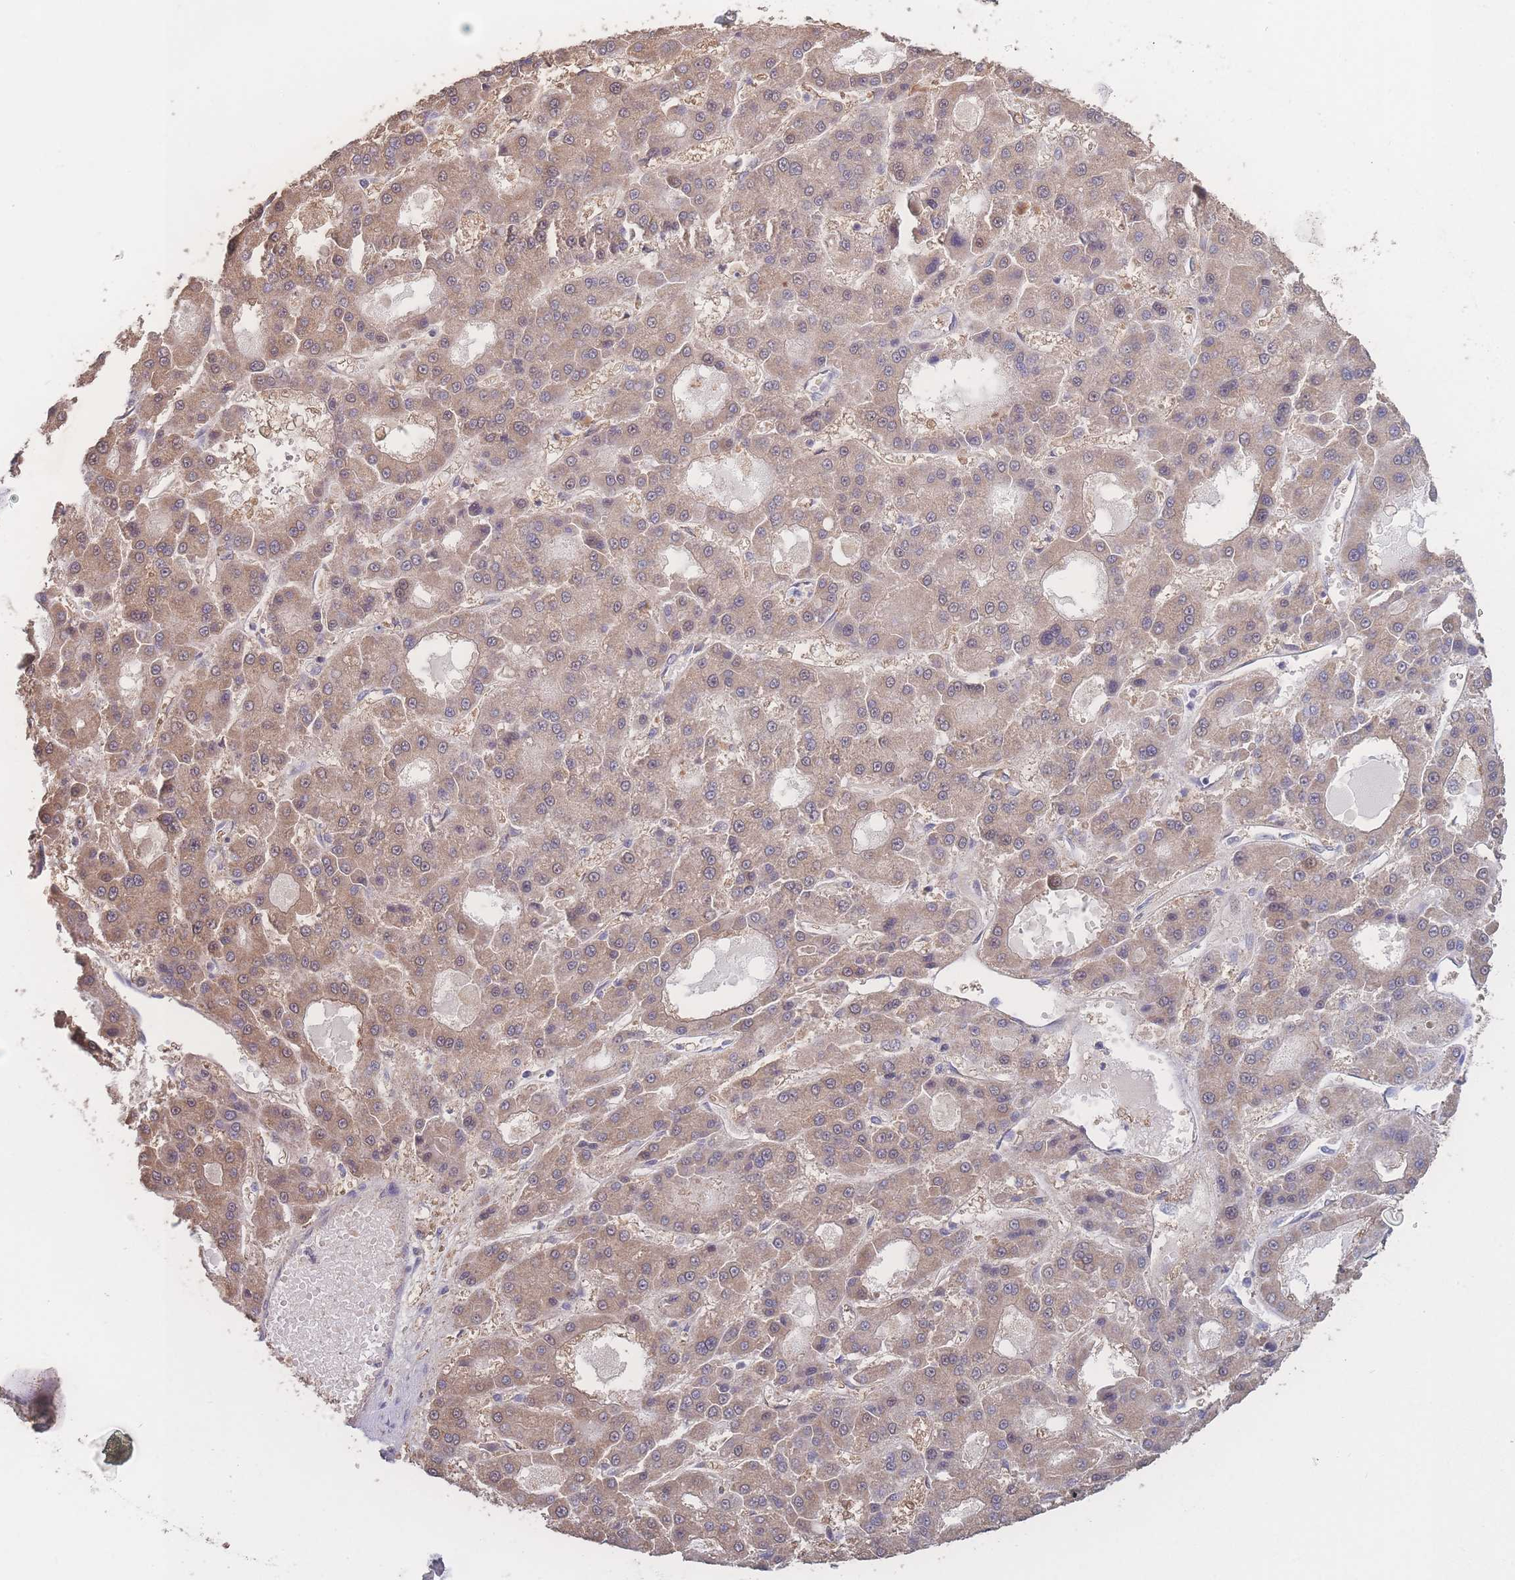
{"staining": {"intensity": "weak", "quantity": ">75%", "location": "cytoplasmic/membranous"}, "tissue": "liver cancer", "cell_type": "Tumor cells", "image_type": "cancer", "snomed": [{"axis": "morphology", "description": "Carcinoma, Hepatocellular, NOS"}, {"axis": "topography", "description": "Liver"}], "caption": "Hepatocellular carcinoma (liver) was stained to show a protein in brown. There is low levels of weak cytoplasmic/membranous positivity in approximately >75% of tumor cells. (brown staining indicates protein expression, while blue staining denotes nuclei).", "gene": "GIPR", "patient": {"sex": "male", "age": 70}}